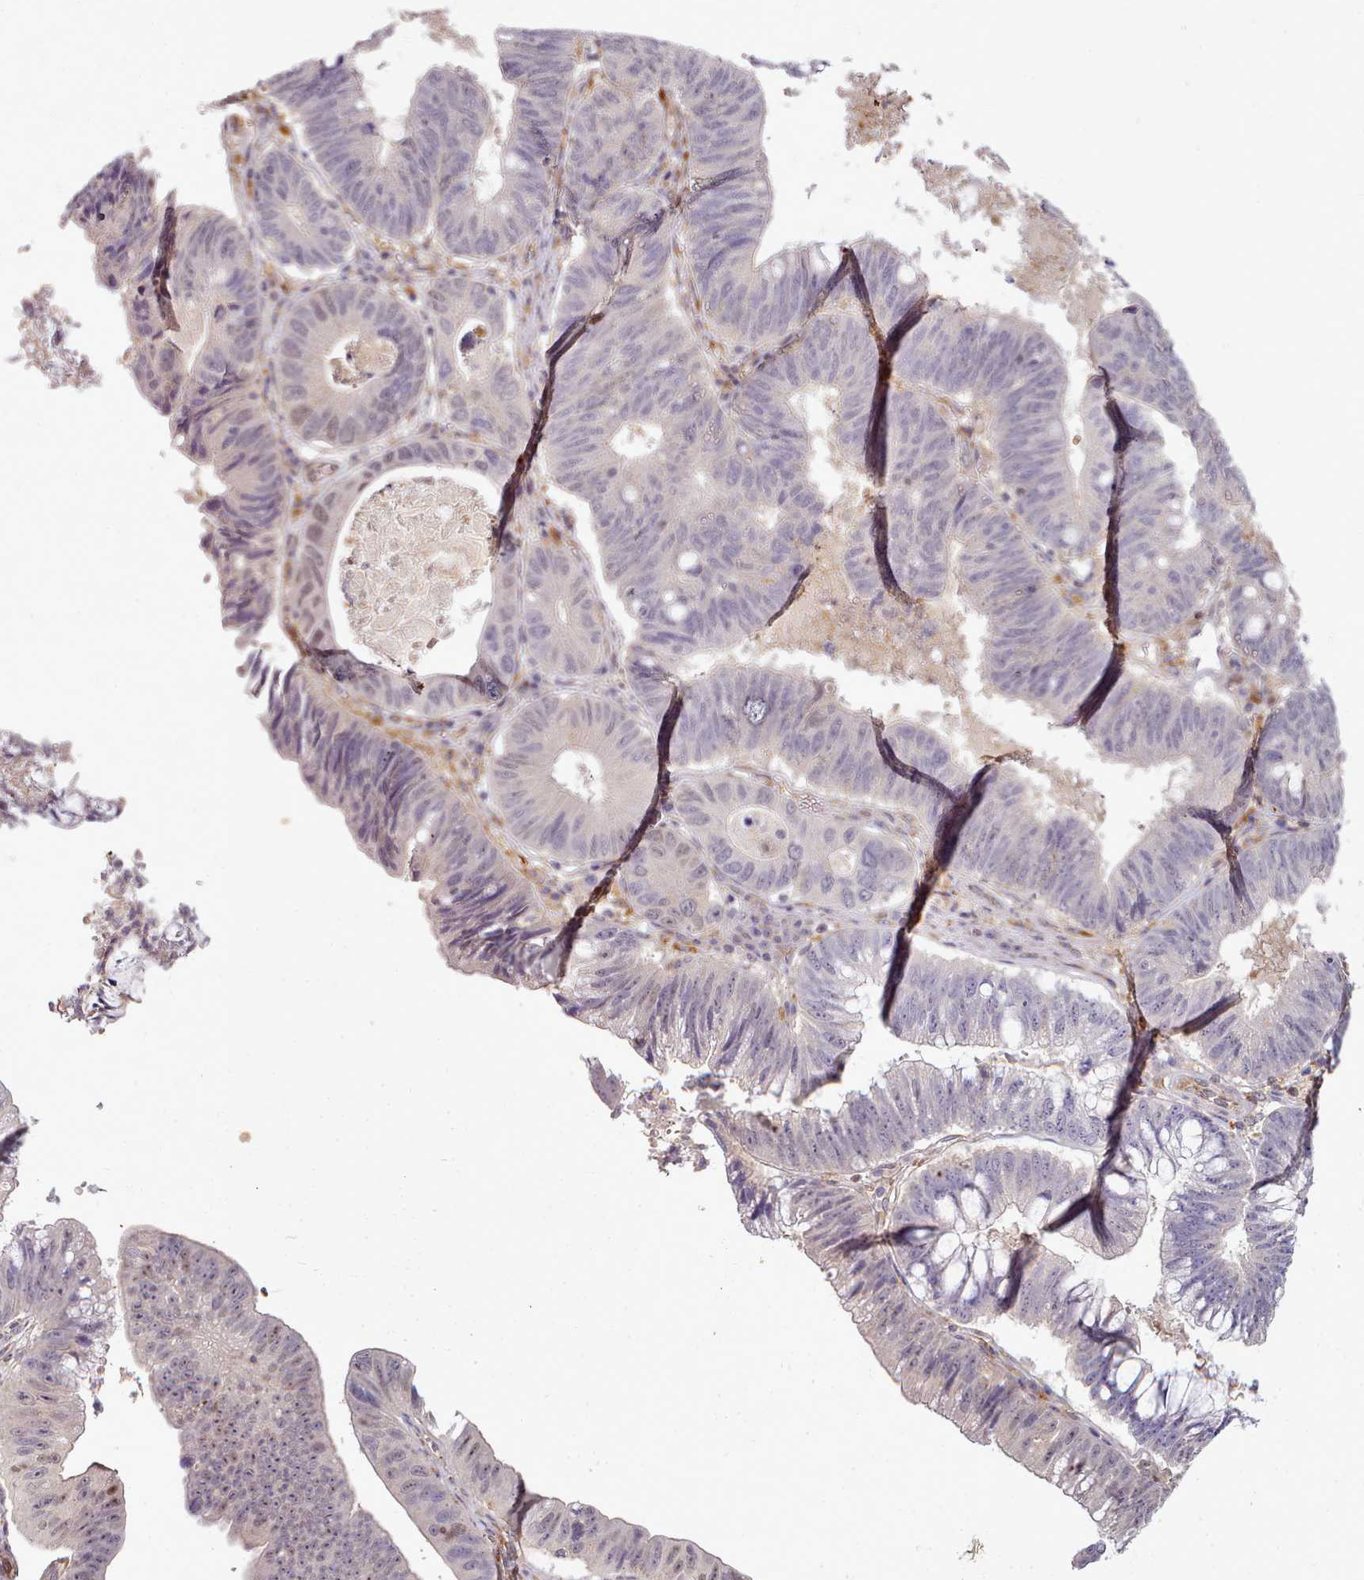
{"staining": {"intensity": "weak", "quantity": "<25%", "location": "nuclear"}, "tissue": "stomach cancer", "cell_type": "Tumor cells", "image_type": "cancer", "snomed": [{"axis": "morphology", "description": "Adenocarcinoma, NOS"}, {"axis": "topography", "description": "Stomach"}], "caption": "Immunohistochemical staining of adenocarcinoma (stomach) shows no significant staining in tumor cells.", "gene": "C1QTNF5", "patient": {"sex": "male", "age": 59}}